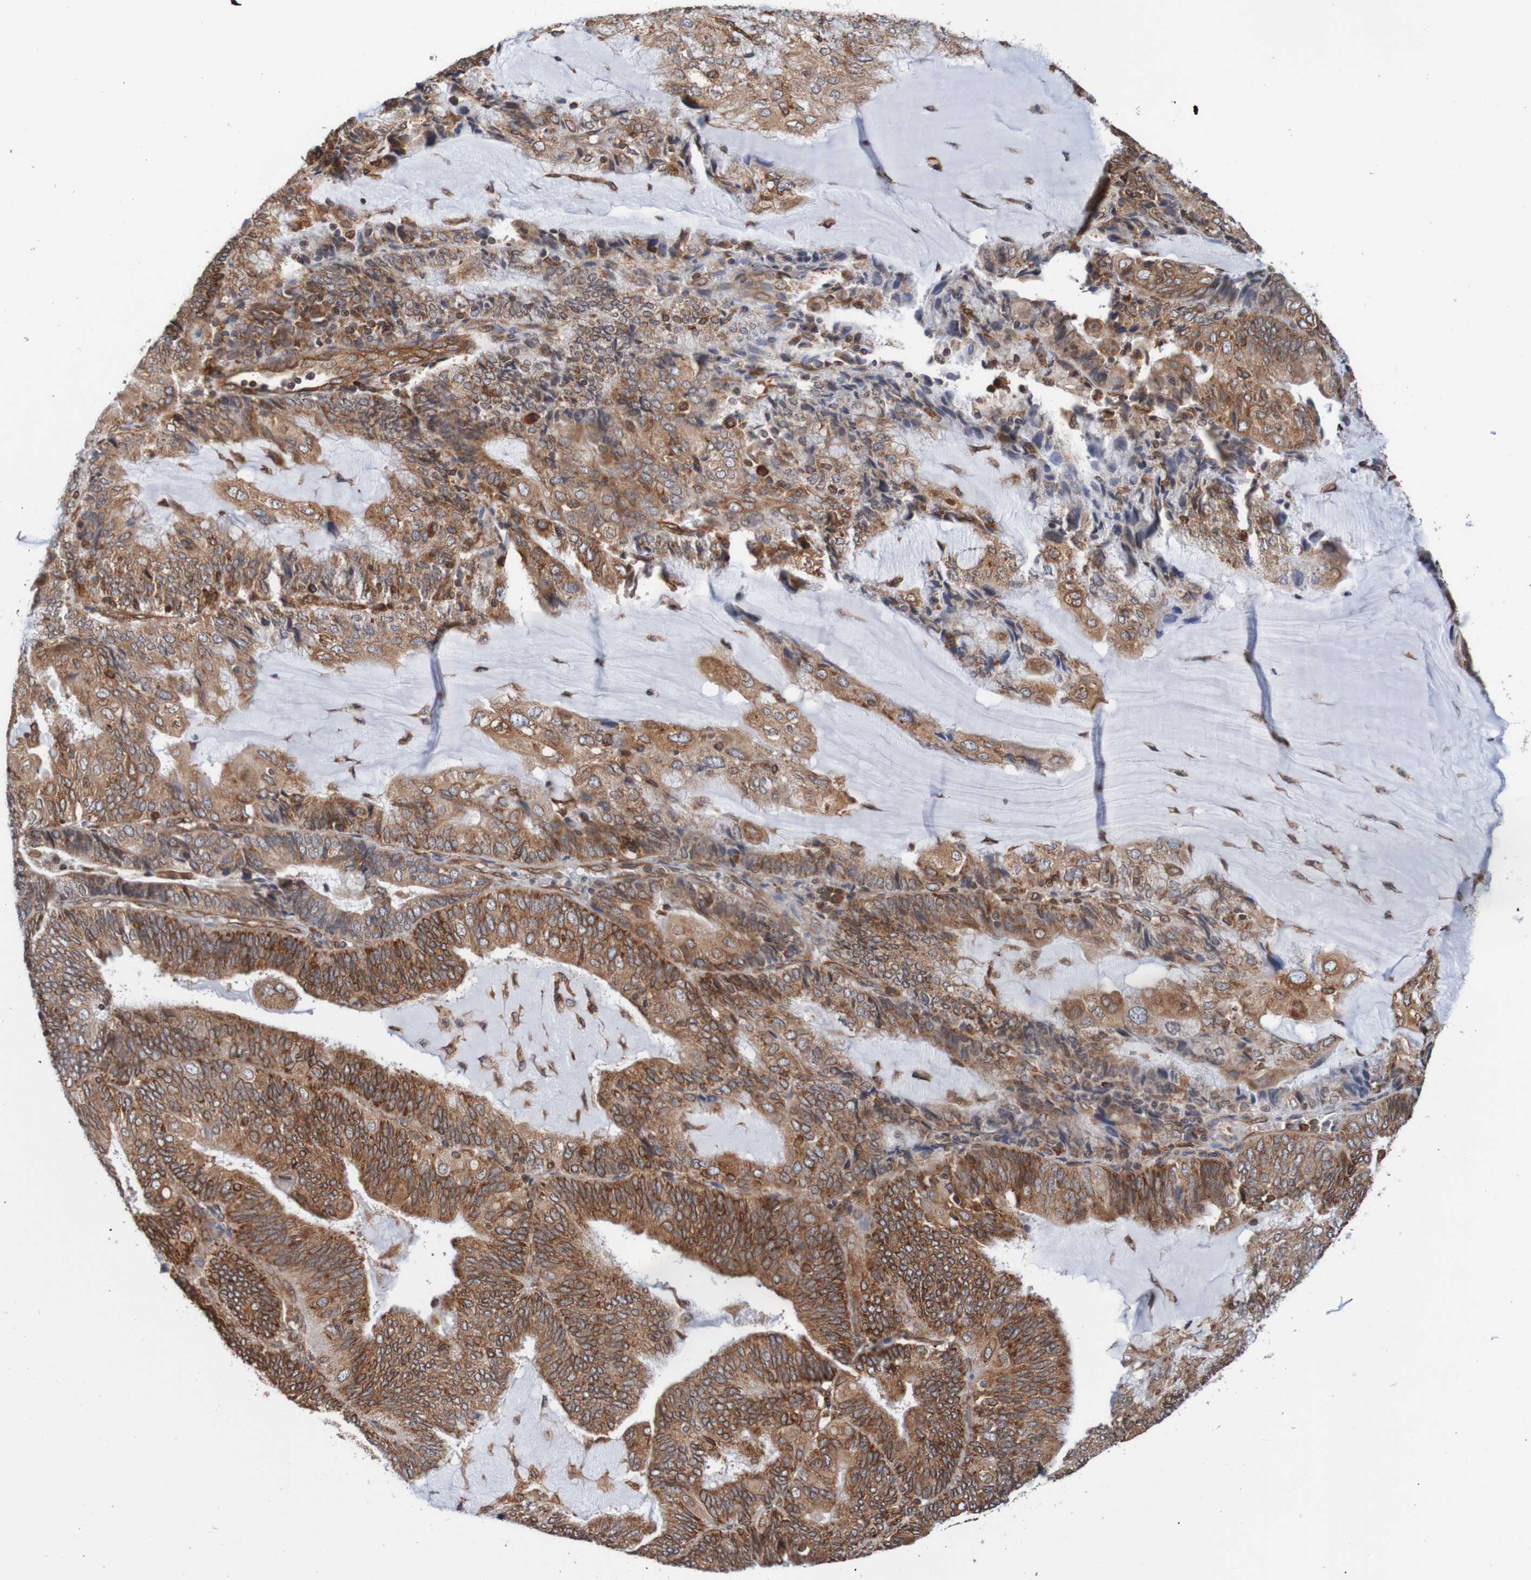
{"staining": {"intensity": "moderate", "quantity": ">75%", "location": "cytoplasmic/membranous,nuclear"}, "tissue": "endometrial cancer", "cell_type": "Tumor cells", "image_type": "cancer", "snomed": [{"axis": "morphology", "description": "Adenocarcinoma, NOS"}, {"axis": "topography", "description": "Endometrium"}], "caption": "Immunohistochemistry micrograph of human endometrial cancer (adenocarcinoma) stained for a protein (brown), which shows medium levels of moderate cytoplasmic/membranous and nuclear positivity in approximately >75% of tumor cells.", "gene": "TMEM109", "patient": {"sex": "female", "age": 81}}